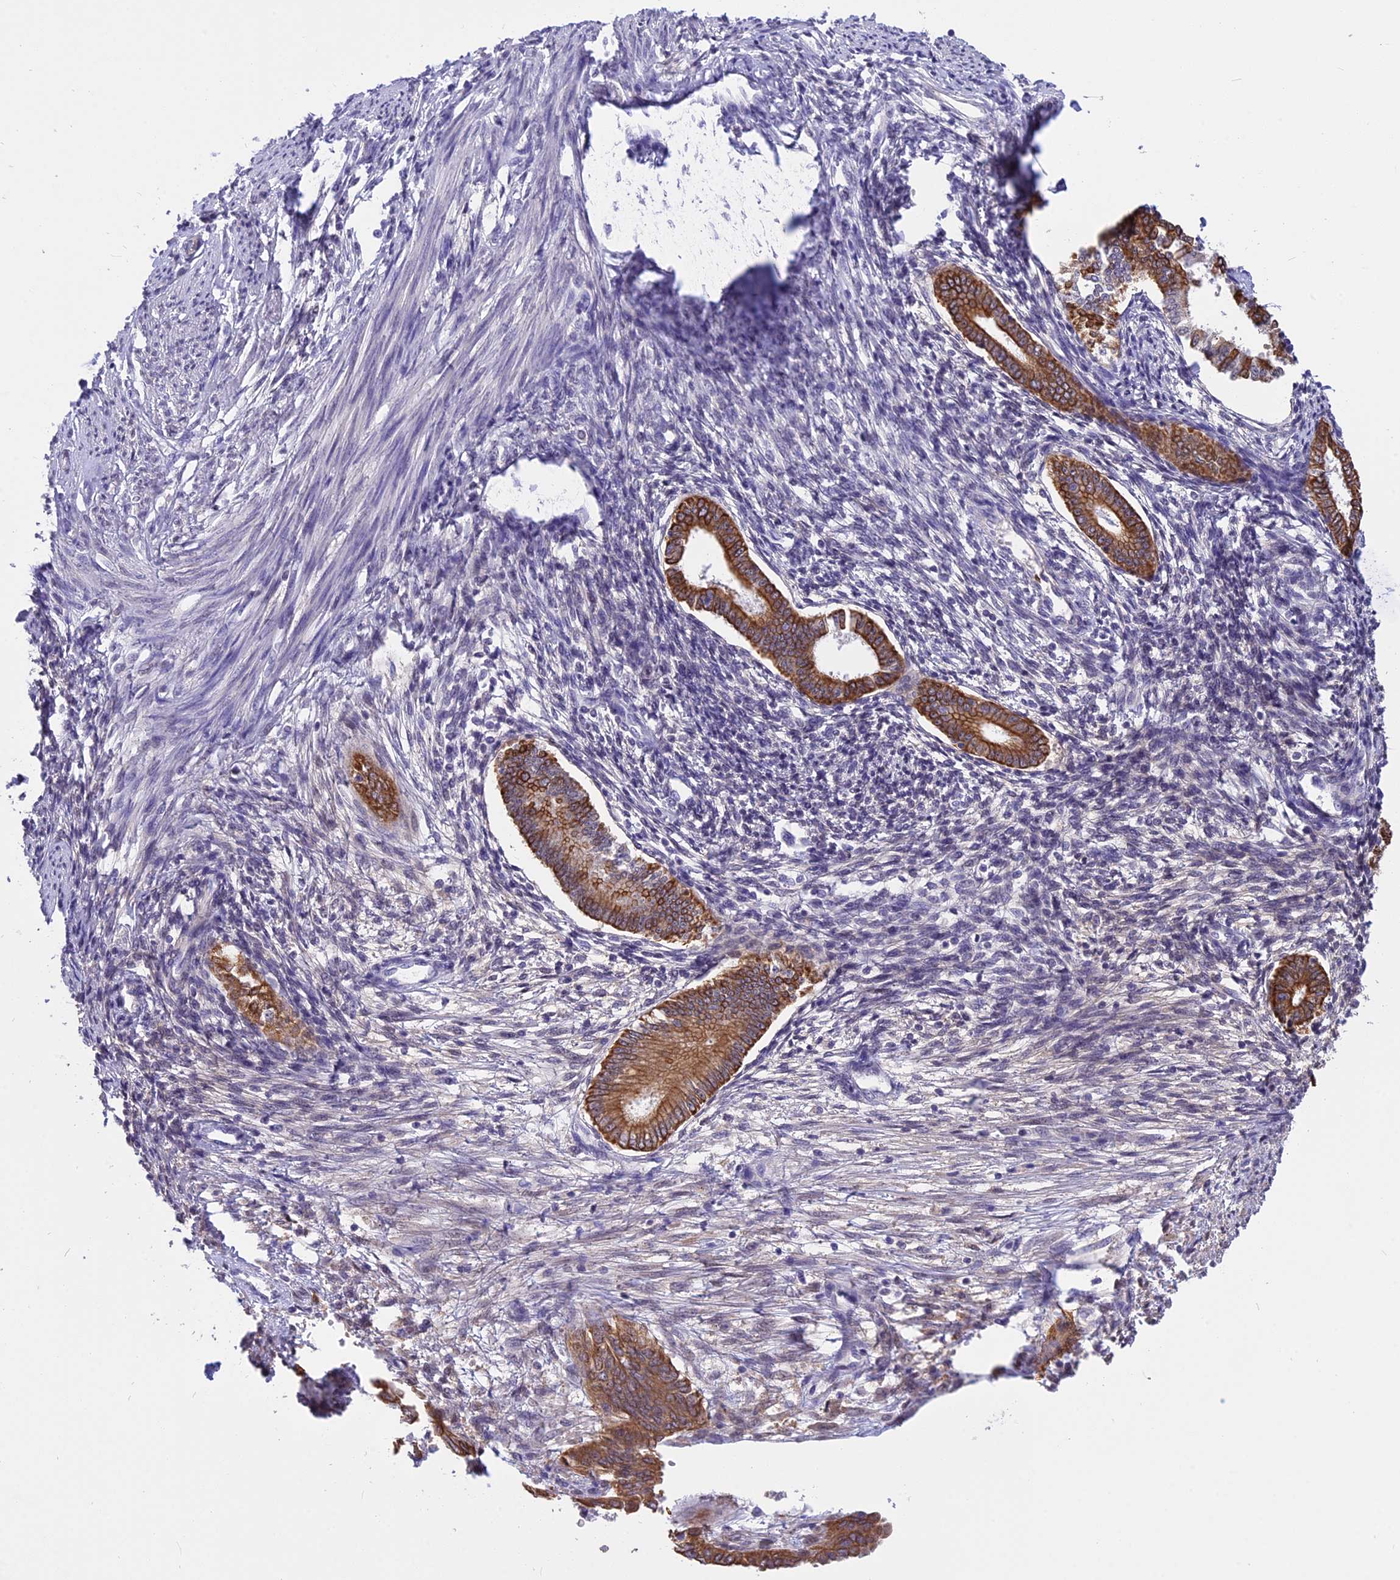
{"staining": {"intensity": "negative", "quantity": "none", "location": "none"}, "tissue": "endometrium", "cell_type": "Cells in endometrial stroma", "image_type": "normal", "snomed": [{"axis": "morphology", "description": "Normal tissue, NOS"}, {"axis": "topography", "description": "Endometrium"}], "caption": "Immunohistochemistry (IHC) image of benign endometrium stained for a protein (brown), which demonstrates no expression in cells in endometrial stroma.", "gene": "STUB1", "patient": {"sex": "female", "age": 56}}